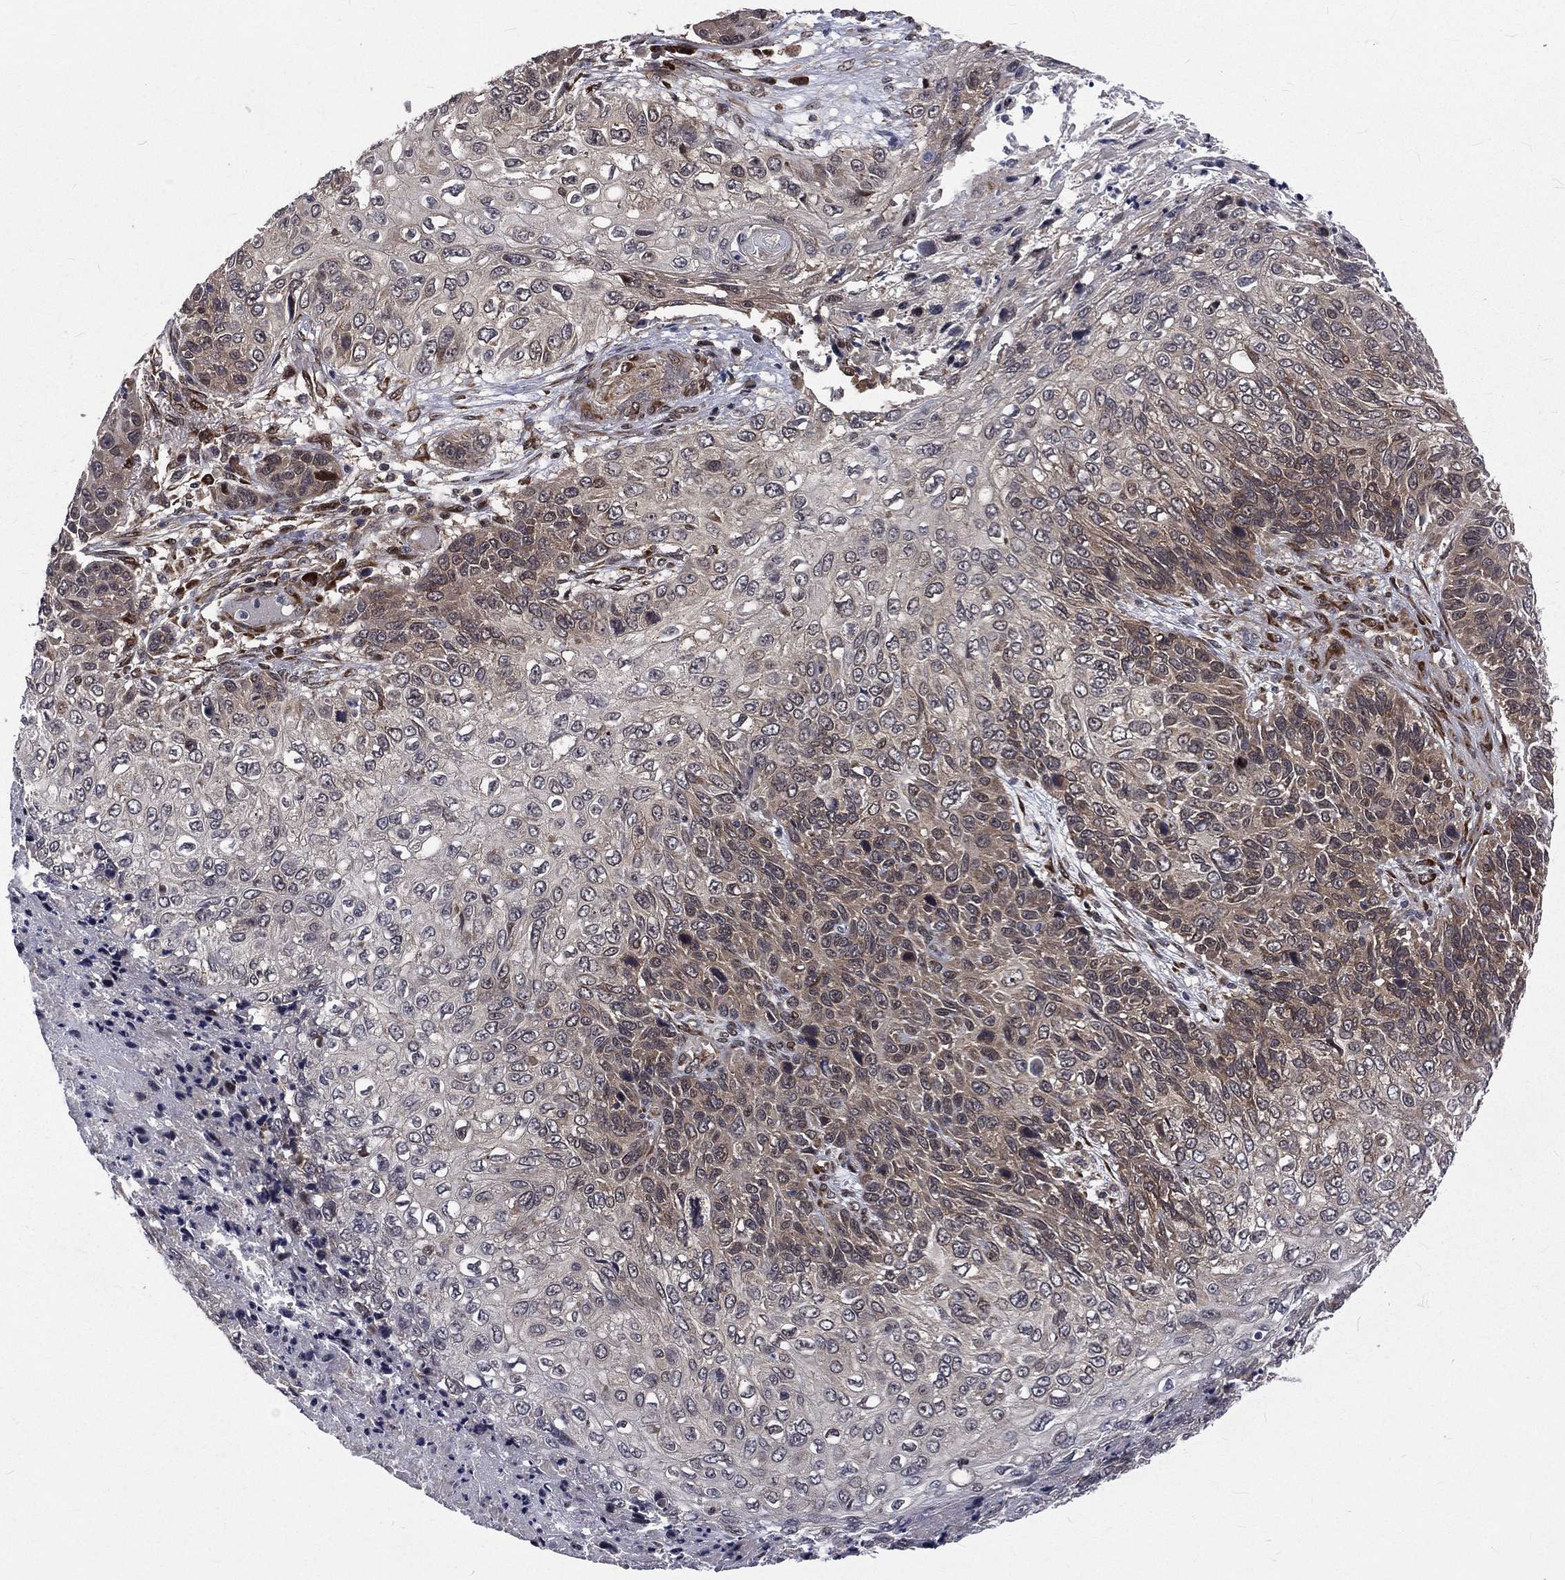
{"staining": {"intensity": "negative", "quantity": "none", "location": "none"}, "tissue": "skin cancer", "cell_type": "Tumor cells", "image_type": "cancer", "snomed": [{"axis": "morphology", "description": "Squamous cell carcinoma, NOS"}, {"axis": "topography", "description": "Skin"}], "caption": "A high-resolution image shows IHC staining of skin cancer (squamous cell carcinoma), which exhibits no significant positivity in tumor cells.", "gene": "ARL3", "patient": {"sex": "male", "age": 92}}